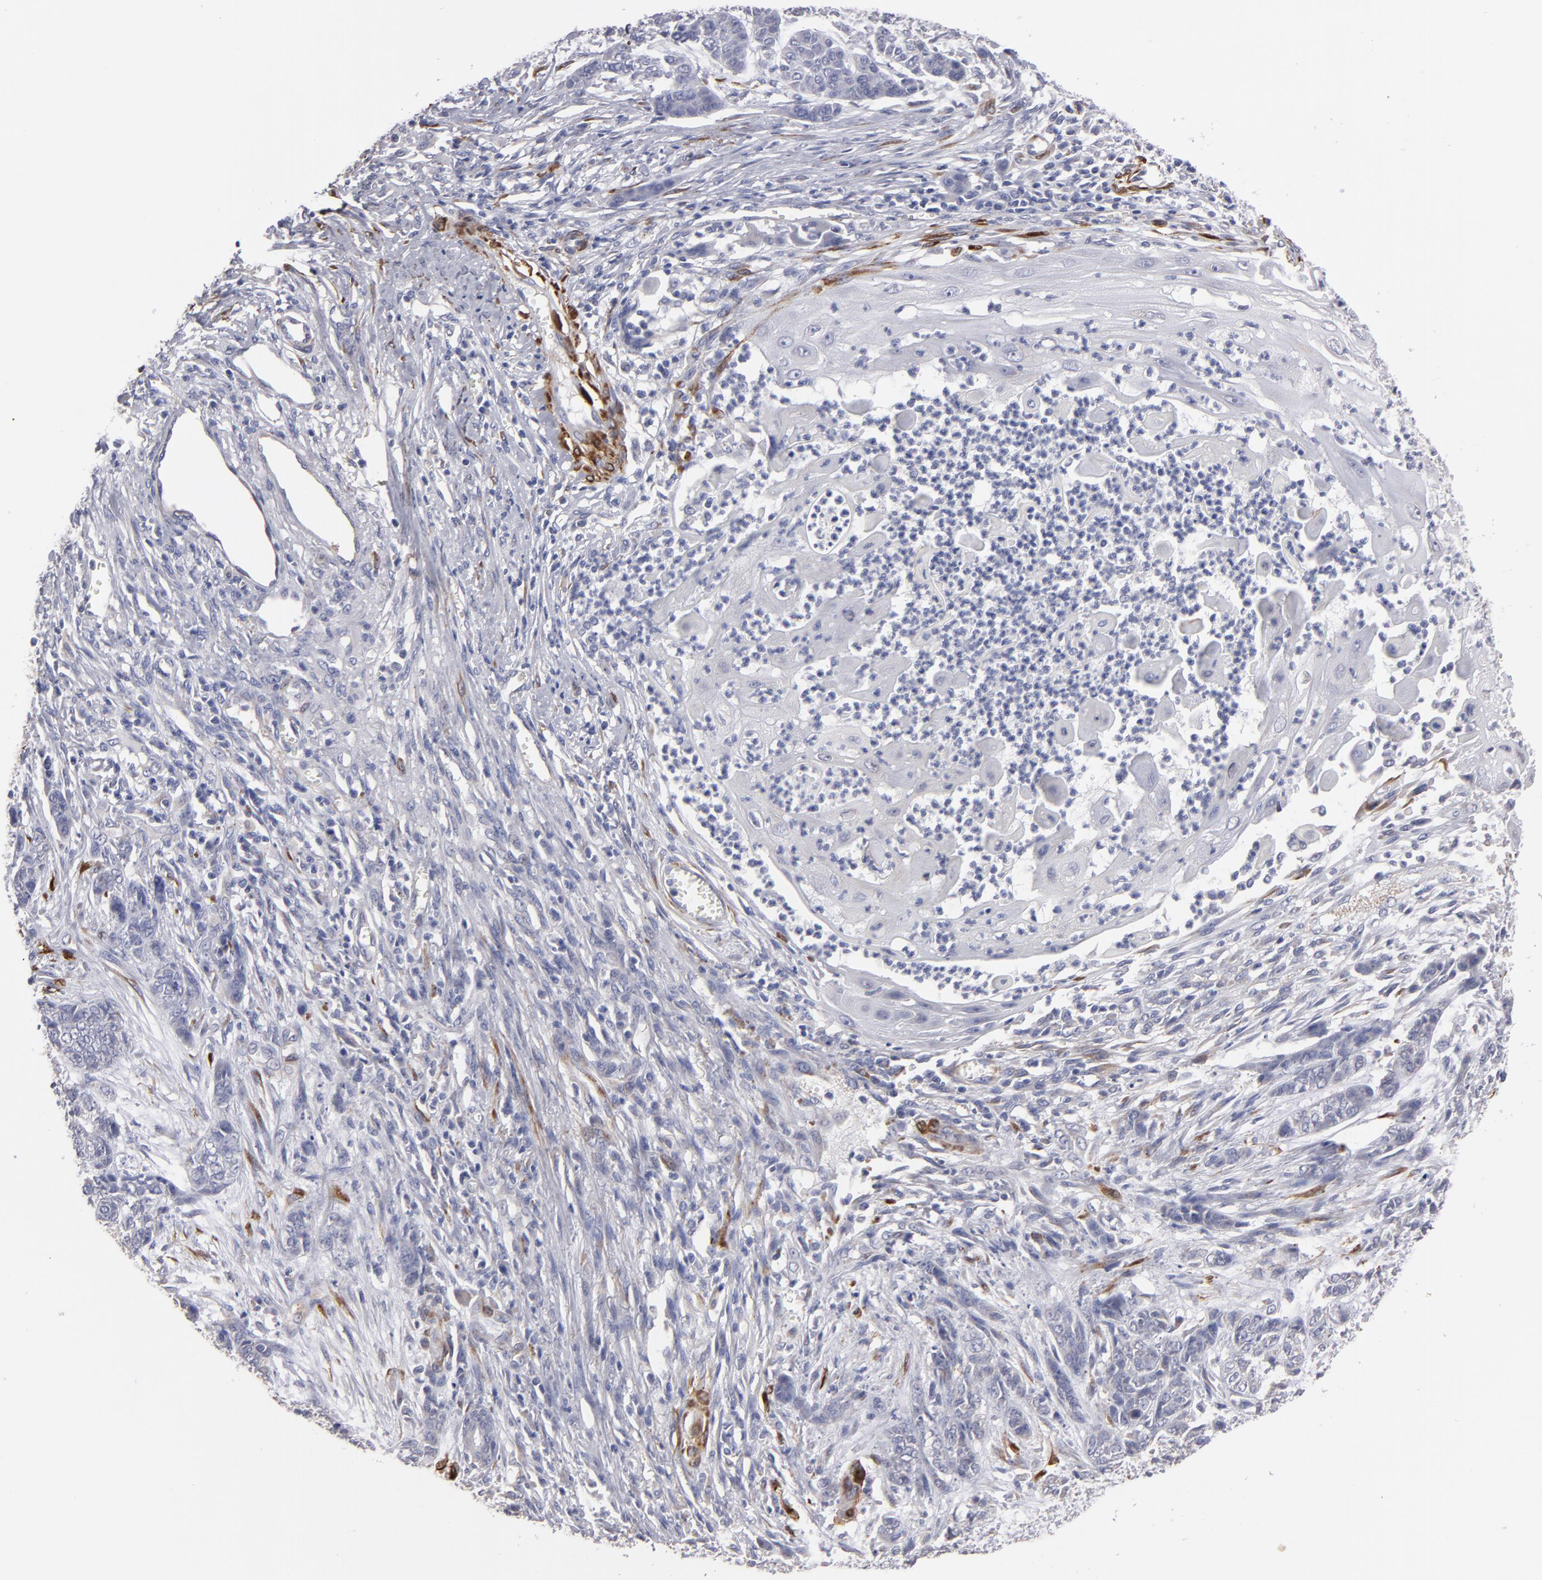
{"staining": {"intensity": "negative", "quantity": "none", "location": "none"}, "tissue": "skin cancer", "cell_type": "Tumor cells", "image_type": "cancer", "snomed": [{"axis": "morphology", "description": "Basal cell carcinoma"}, {"axis": "topography", "description": "Skin"}], "caption": "Histopathology image shows no significant protein positivity in tumor cells of skin cancer.", "gene": "SLMAP", "patient": {"sex": "female", "age": 64}}